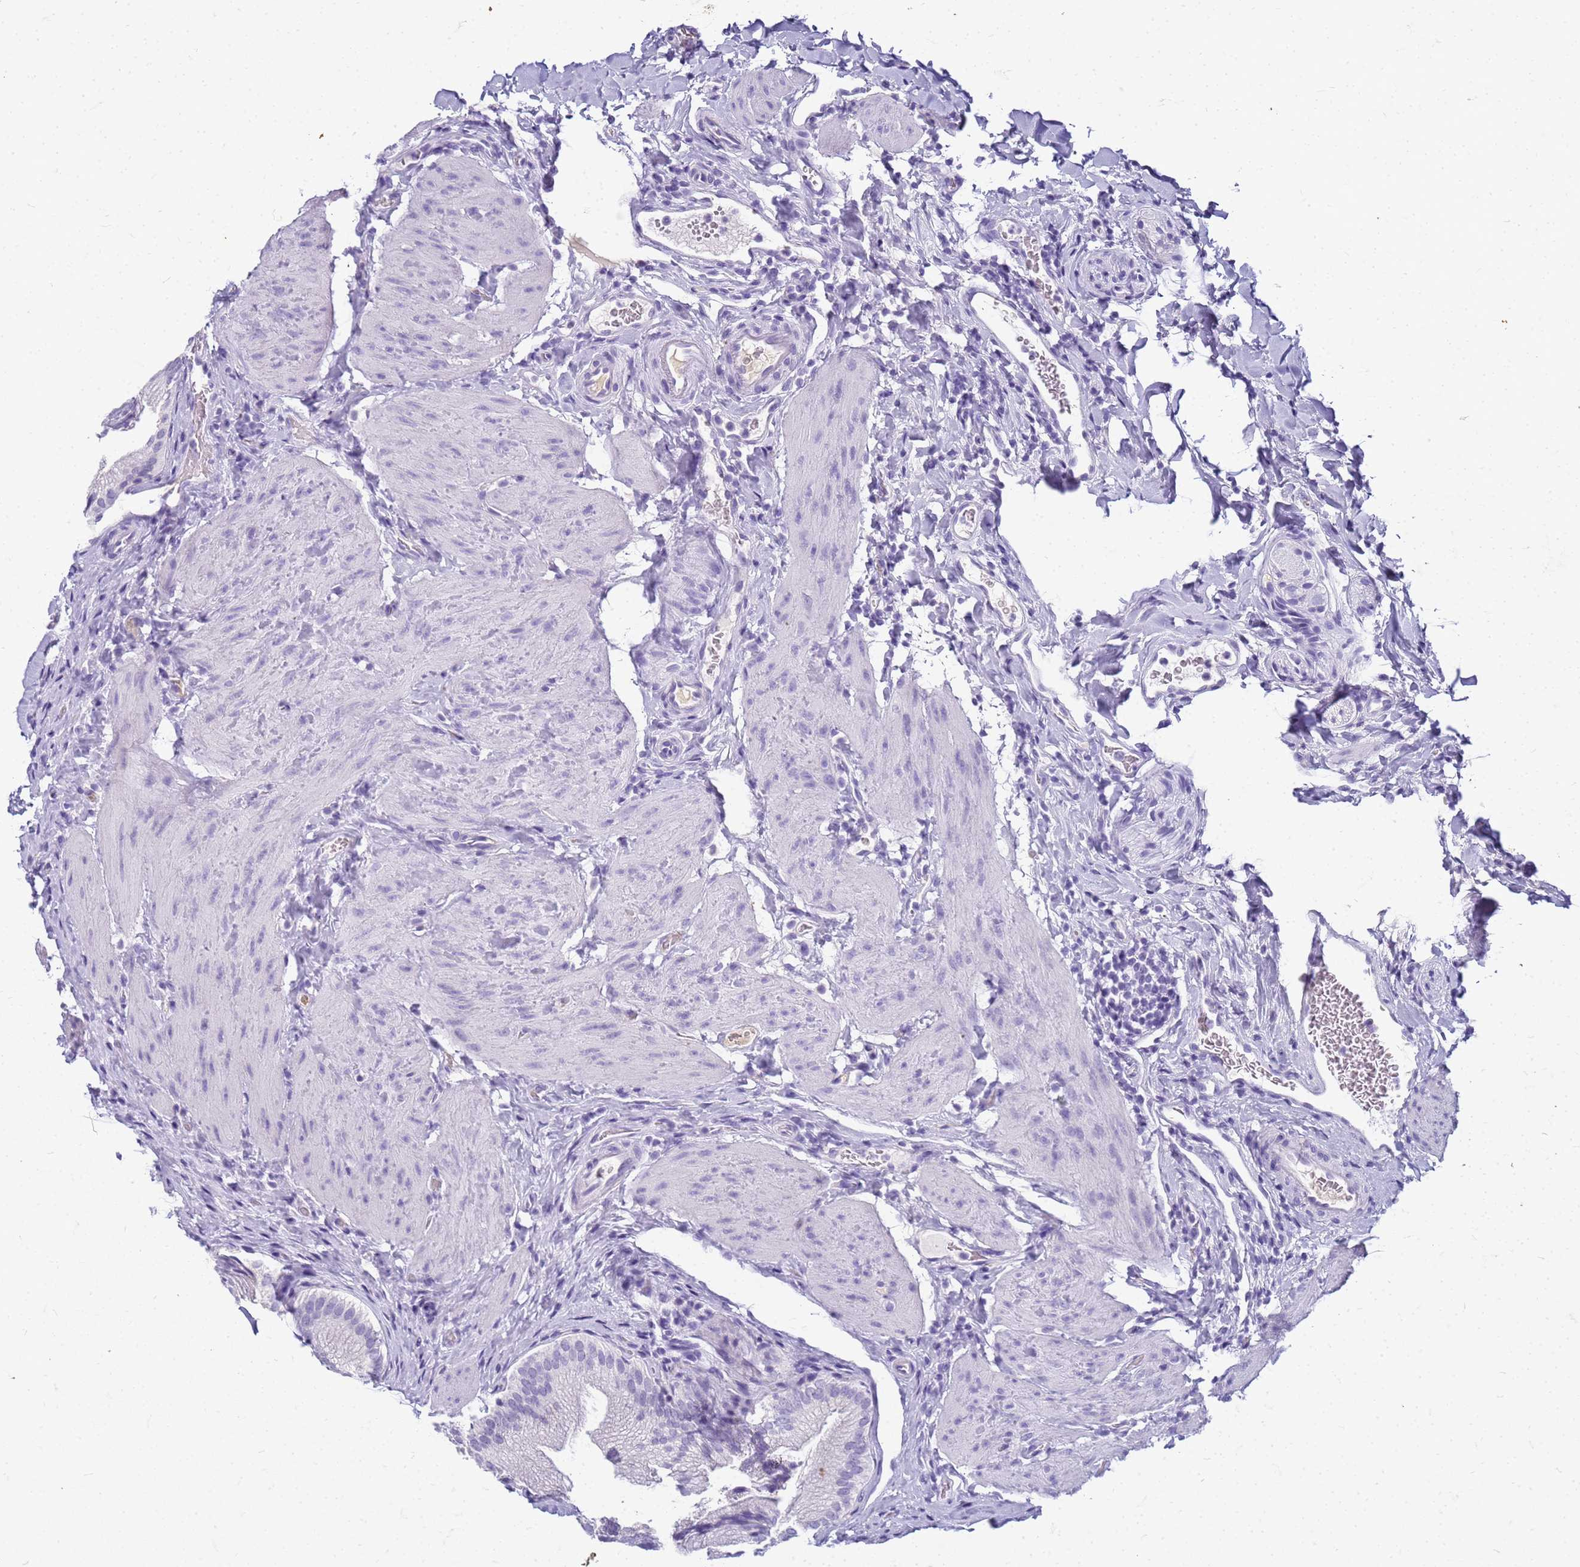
{"staining": {"intensity": "negative", "quantity": "none", "location": "none"}, "tissue": "gallbladder", "cell_type": "Glandular cells", "image_type": "normal", "snomed": [{"axis": "morphology", "description": "Normal tissue, NOS"}, {"axis": "topography", "description": "Gallbladder"}], "caption": "Immunohistochemistry (IHC) photomicrograph of benign gallbladder stained for a protein (brown), which displays no positivity in glandular cells. (Brightfield microscopy of DAB (3,3'-diaminobenzidine) IHC at high magnification).", "gene": "CFAP100", "patient": {"sex": "female", "age": 30}}